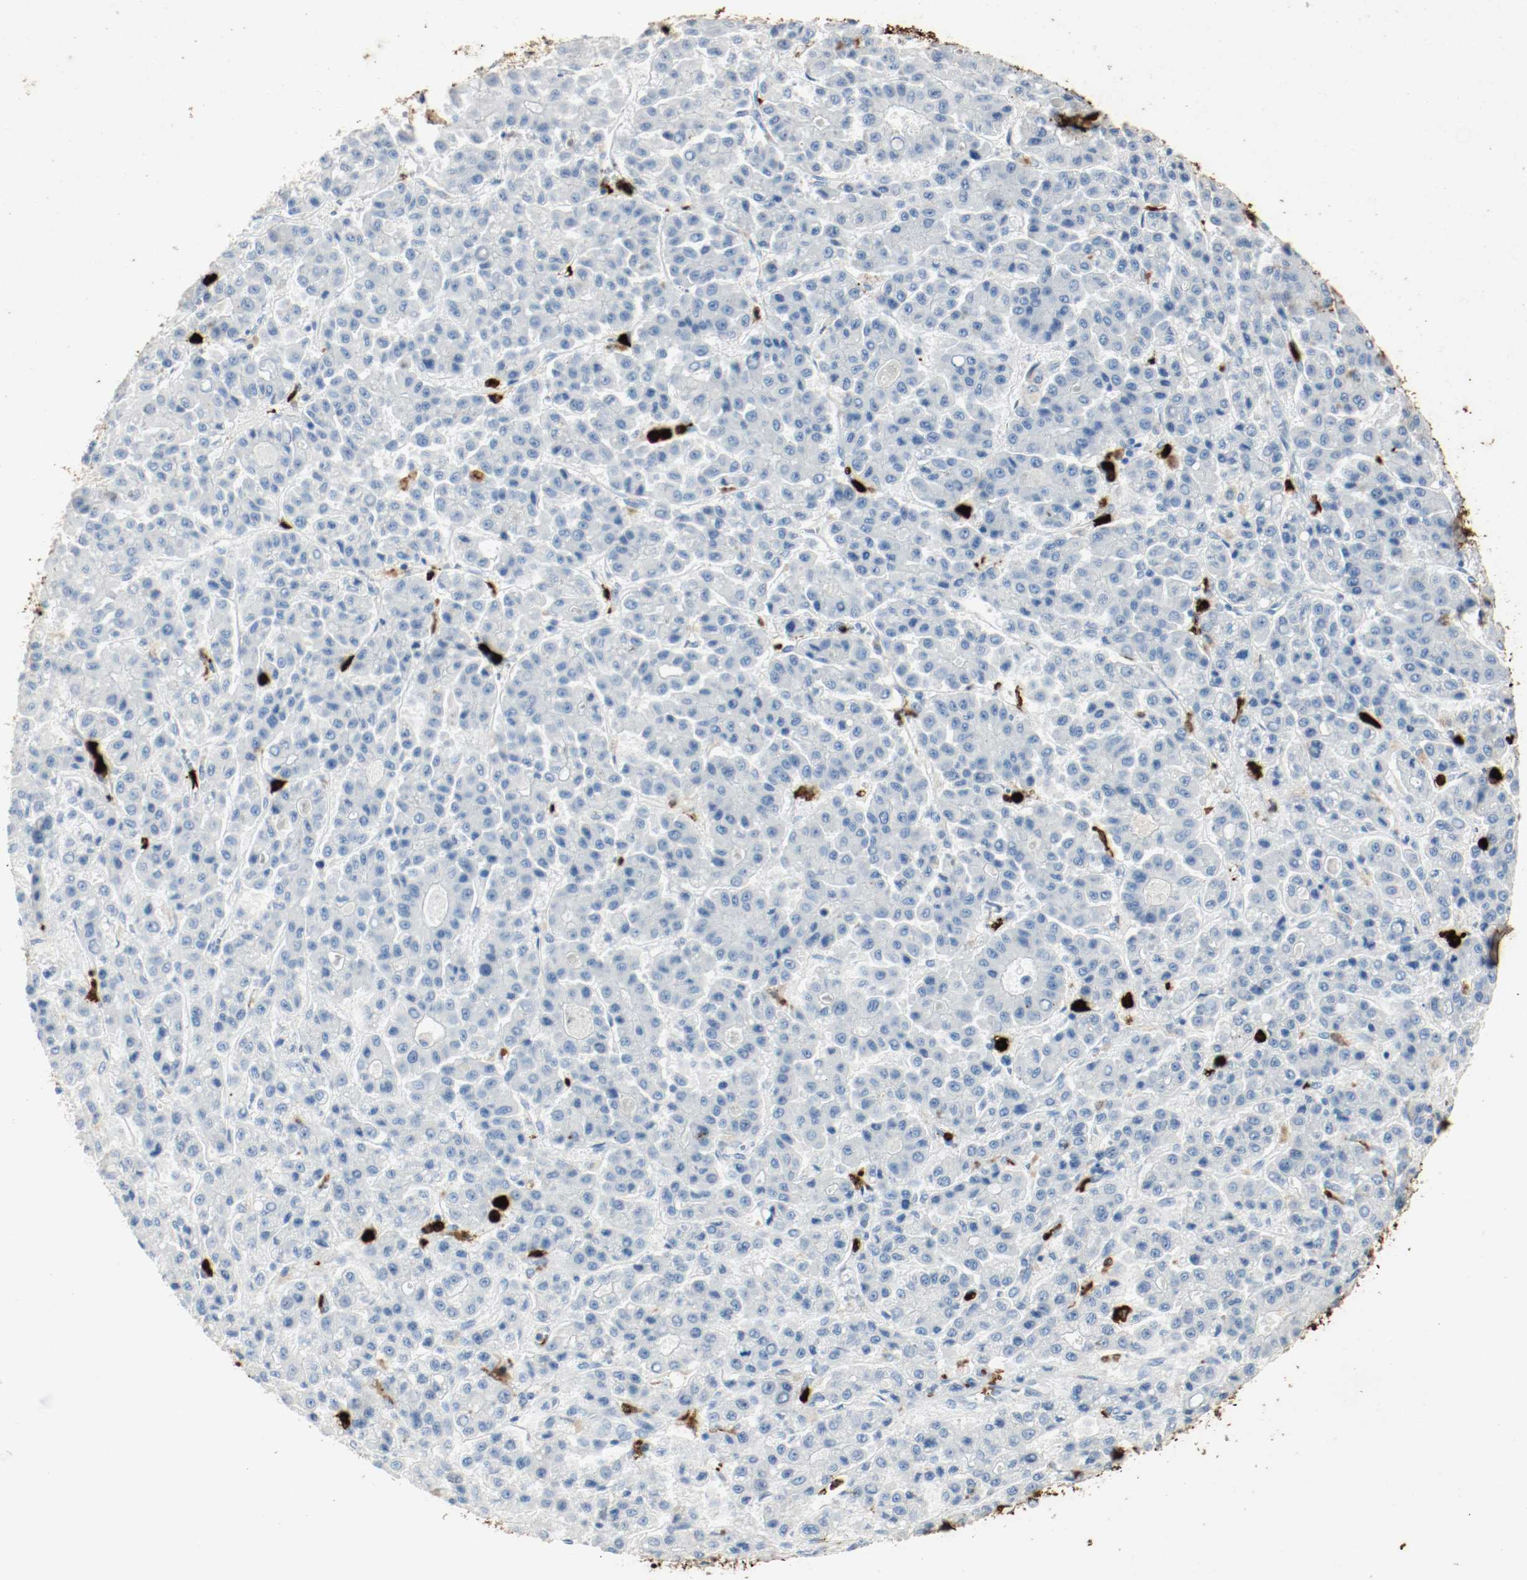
{"staining": {"intensity": "negative", "quantity": "none", "location": "none"}, "tissue": "liver cancer", "cell_type": "Tumor cells", "image_type": "cancer", "snomed": [{"axis": "morphology", "description": "Carcinoma, Hepatocellular, NOS"}, {"axis": "topography", "description": "Liver"}], "caption": "Tumor cells are negative for brown protein staining in hepatocellular carcinoma (liver). The staining was performed using DAB (3,3'-diaminobenzidine) to visualize the protein expression in brown, while the nuclei were stained in blue with hematoxylin (Magnification: 20x).", "gene": "S100A9", "patient": {"sex": "male", "age": 70}}